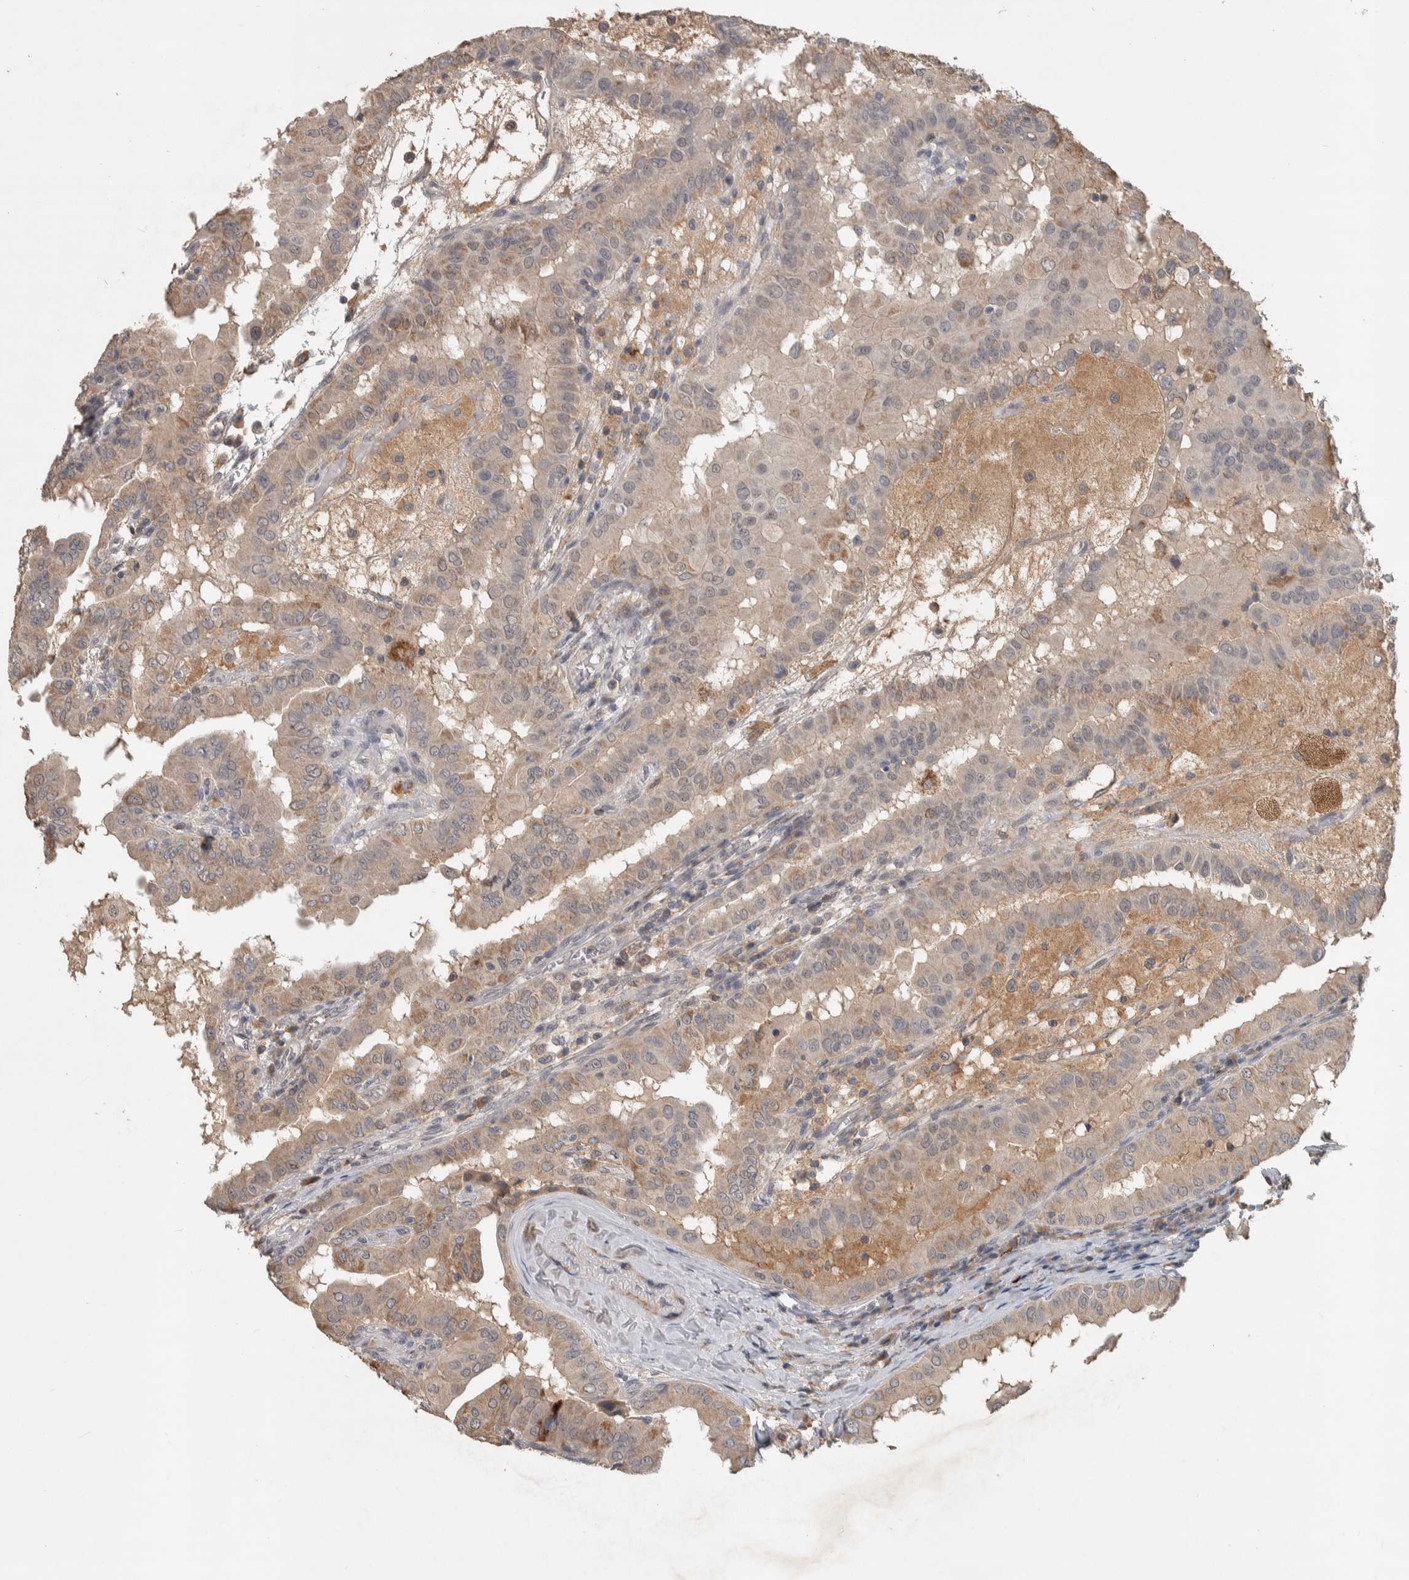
{"staining": {"intensity": "weak", "quantity": "25%-75%", "location": "cytoplasmic/membranous,nuclear"}, "tissue": "thyroid cancer", "cell_type": "Tumor cells", "image_type": "cancer", "snomed": [{"axis": "morphology", "description": "Papillary adenocarcinoma, NOS"}, {"axis": "topography", "description": "Thyroid gland"}], "caption": "A micrograph of papillary adenocarcinoma (thyroid) stained for a protein reveals weak cytoplasmic/membranous and nuclear brown staining in tumor cells. The staining is performed using DAB brown chromogen to label protein expression. The nuclei are counter-stained blue using hematoxylin.", "gene": "CHRM3", "patient": {"sex": "male", "age": 33}}